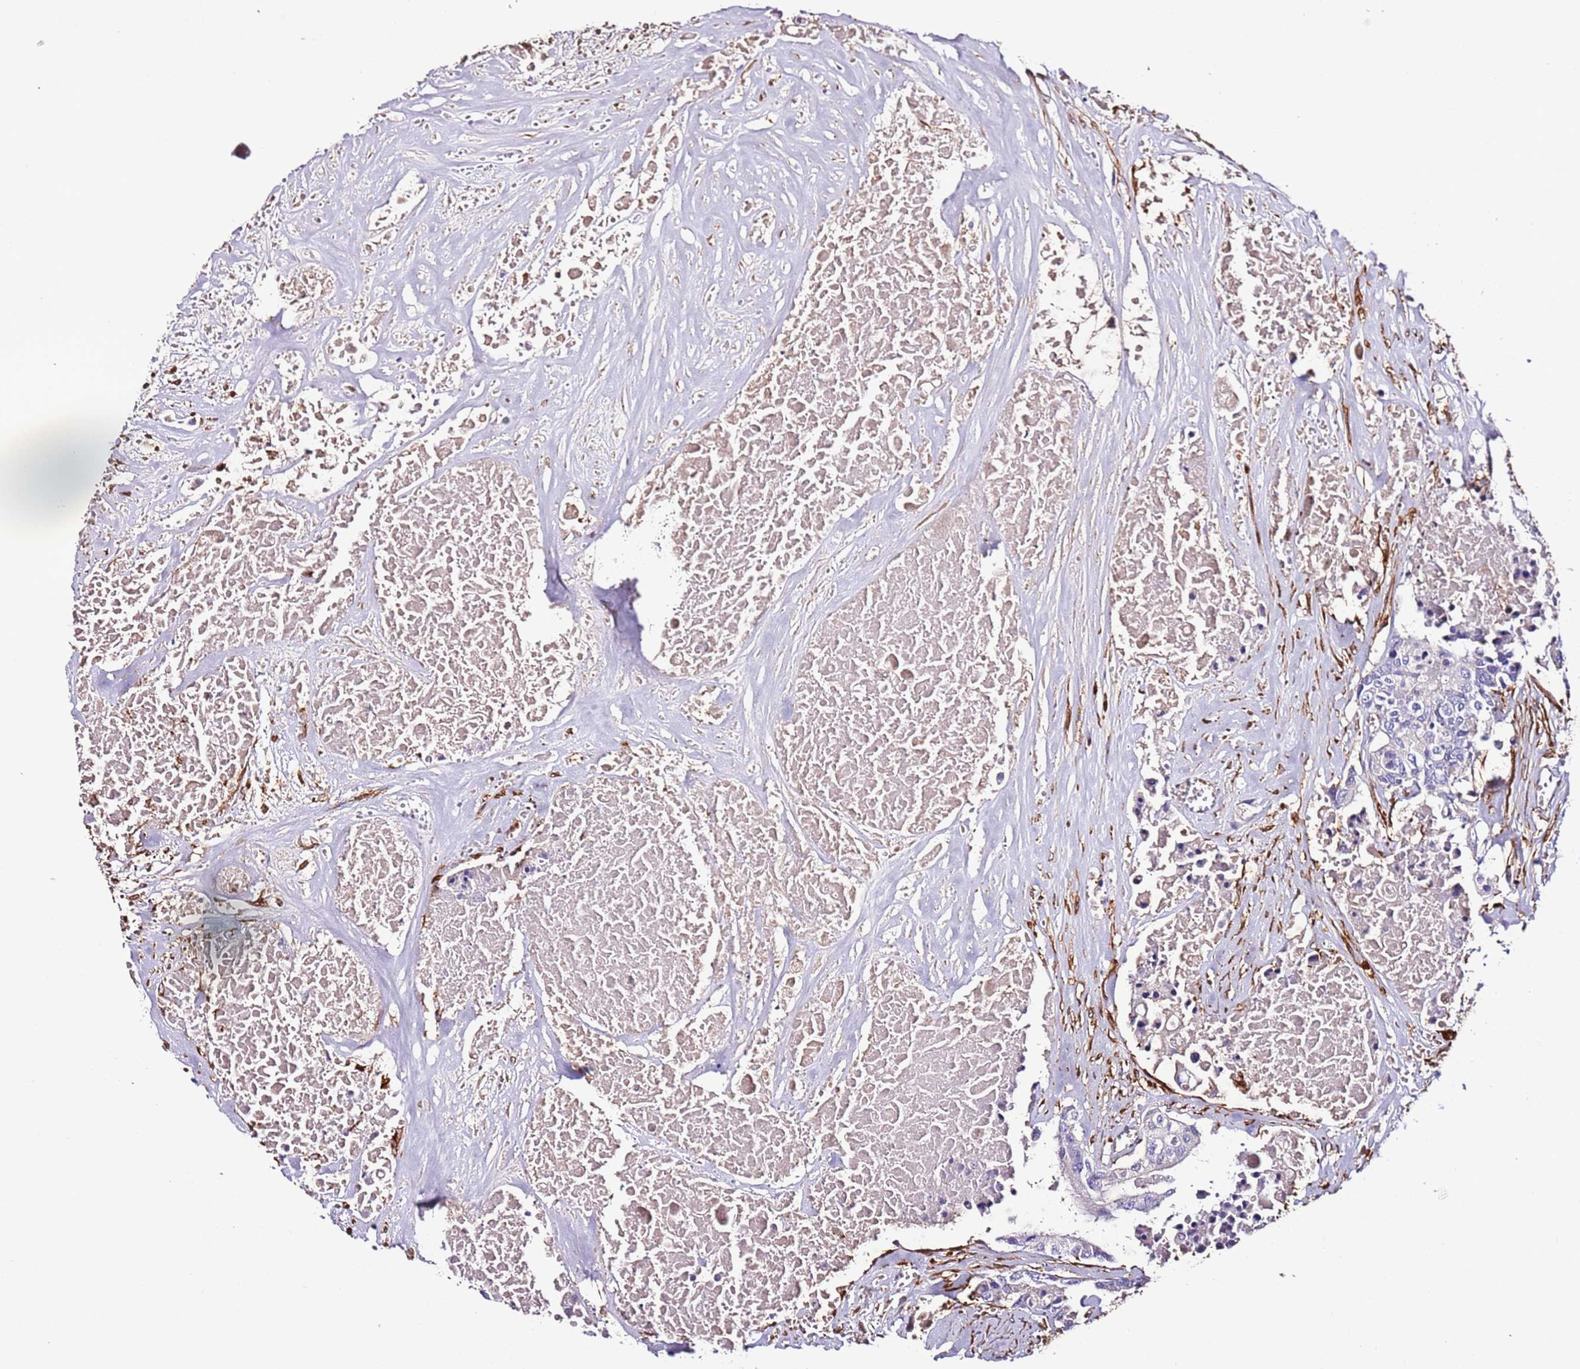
{"staining": {"intensity": "negative", "quantity": "none", "location": "none"}, "tissue": "colorectal cancer", "cell_type": "Tumor cells", "image_type": "cancer", "snomed": [{"axis": "morphology", "description": "Adenocarcinoma, NOS"}, {"axis": "topography", "description": "Colon"}], "caption": "Tumor cells show no significant protein expression in colorectal adenocarcinoma. The staining is performed using DAB (3,3'-diaminobenzidine) brown chromogen with nuclei counter-stained in using hematoxylin.", "gene": "FAM174C", "patient": {"sex": "male", "age": 77}}